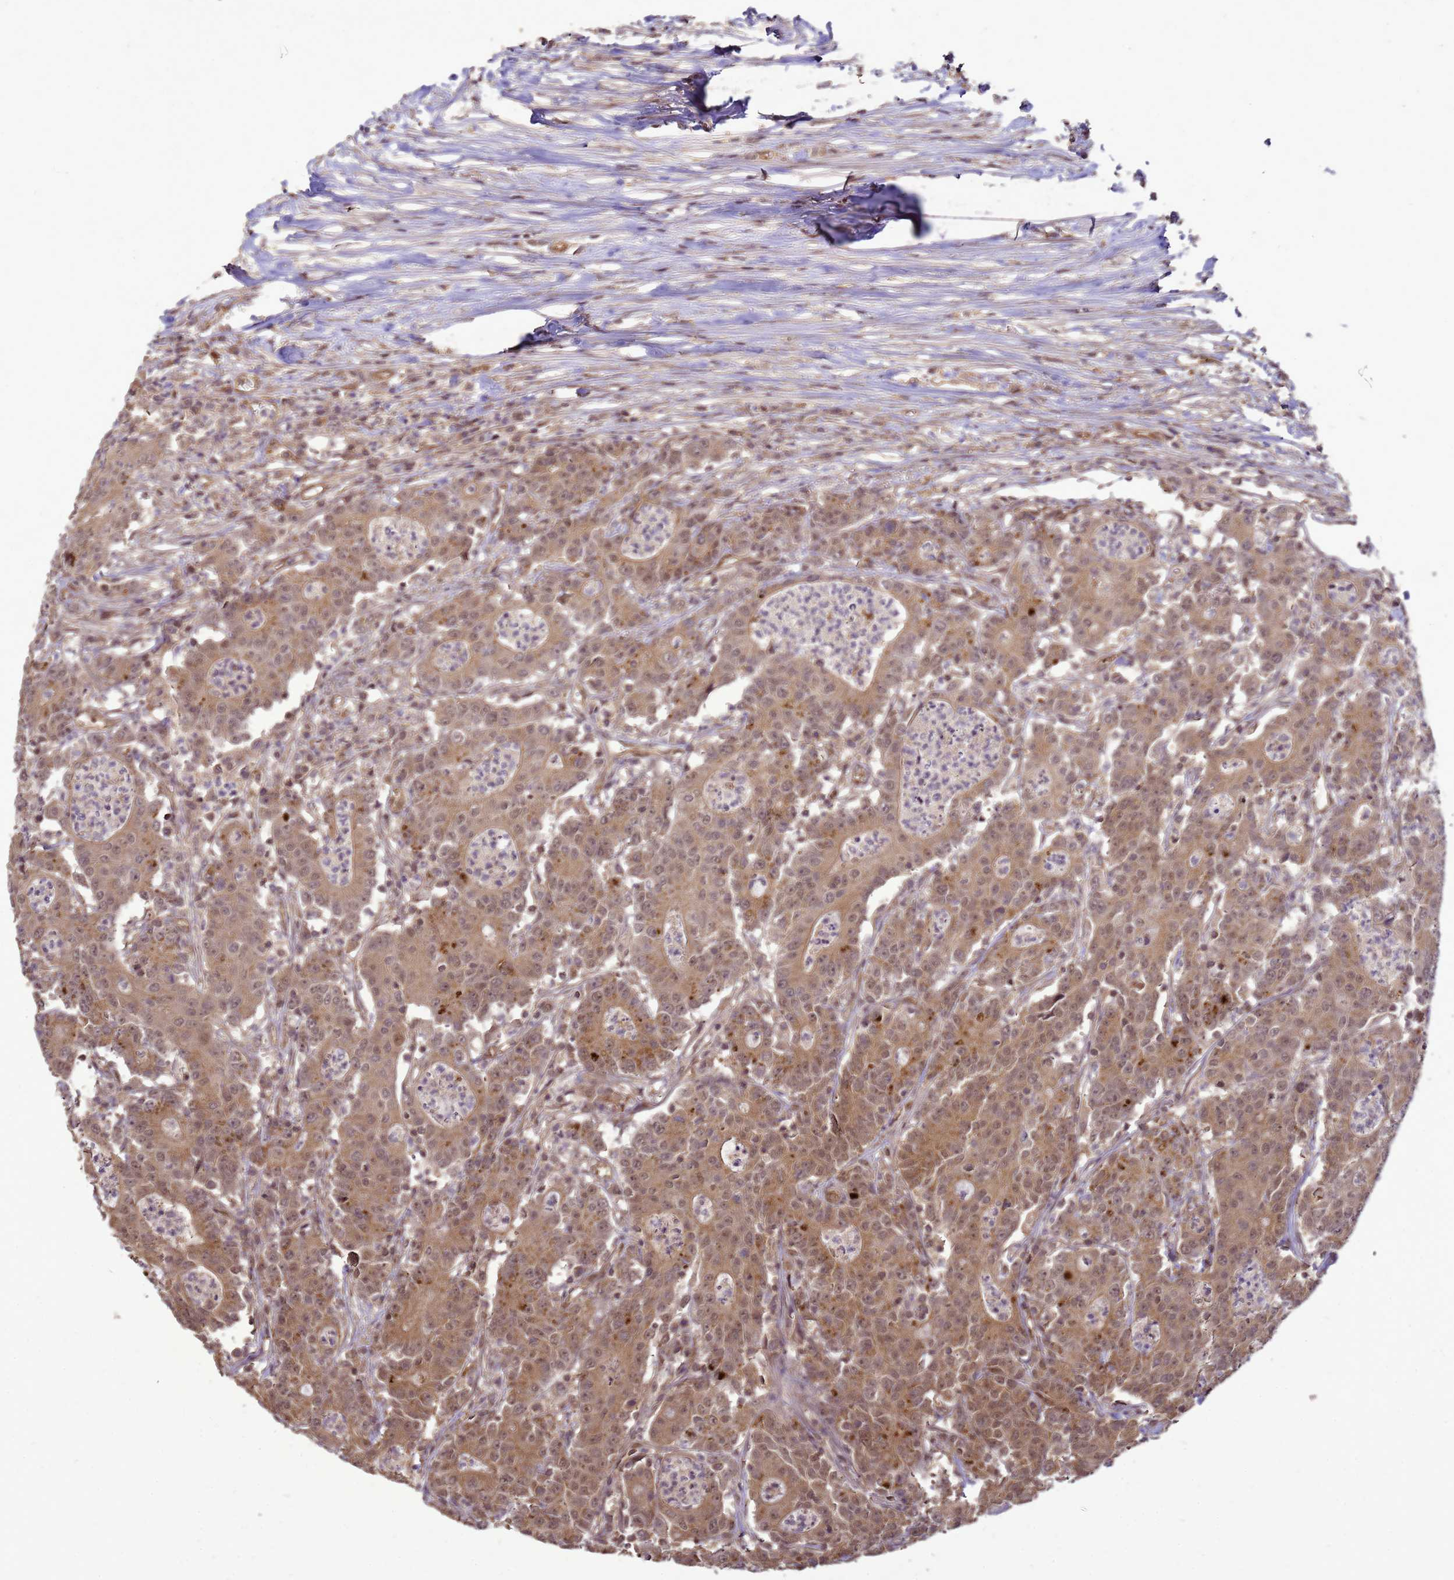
{"staining": {"intensity": "moderate", "quantity": ">75%", "location": "cytoplasmic/membranous,nuclear"}, "tissue": "colorectal cancer", "cell_type": "Tumor cells", "image_type": "cancer", "snomed": [{"axis": "morphology", "description": "Adenocarcinoma, NOS"}, {"axis": "topography", "description": "Colon"}], "caption": "Protein analysis of adenocarcinoma (colorectal) tissue exhibits moderate cytoplasmic/membranous and nuclear expression in about >75% of tumor cells. The protein of interest is shown in brown color, while the nuclei are stained blue.", "gene": "CRBN", "patient": {"sex": "male", "age": 83}}